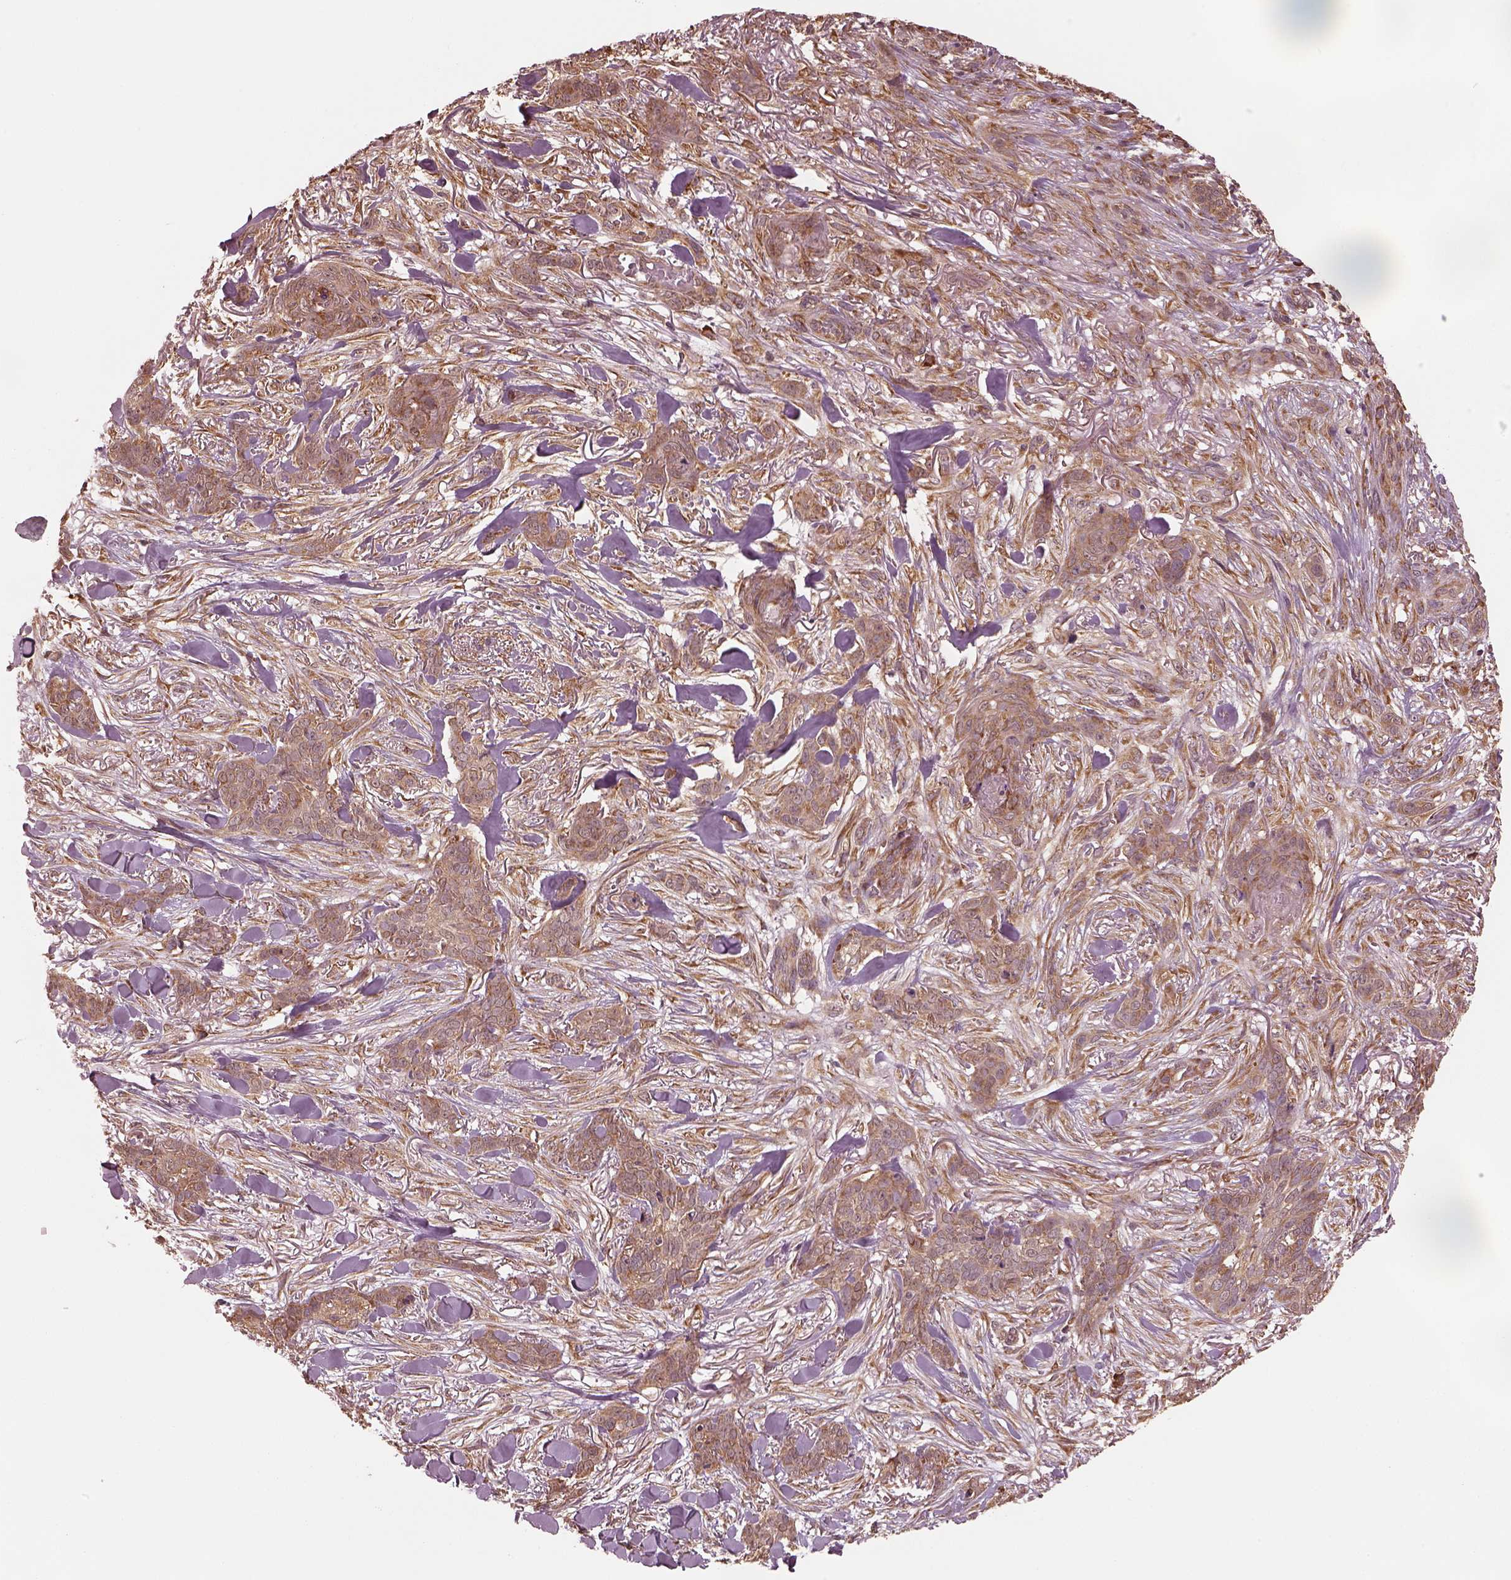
{"staining": {"intensity": "moderate", "quantity": ">75%", "location": "cytoplasmic/membranous"}, "tissue": "skin cancer", "cell_type": "Tumor cells", "image_type": "cancer", "snomed": [{"axis": "morphology", "description": "Basal cell carcinoma"}, {"axis": "topography", "description": "Skin"}], "caption": "Immunohistochemistry (IHC) image of skin cancer stained for a protein (brown), which exhibits medium levels of moderate cytoplasmic/membranous staining in approximately >75% of tumor cells.", "gene": "RPS5", "patient": {"sex": "female", "age": 61}}